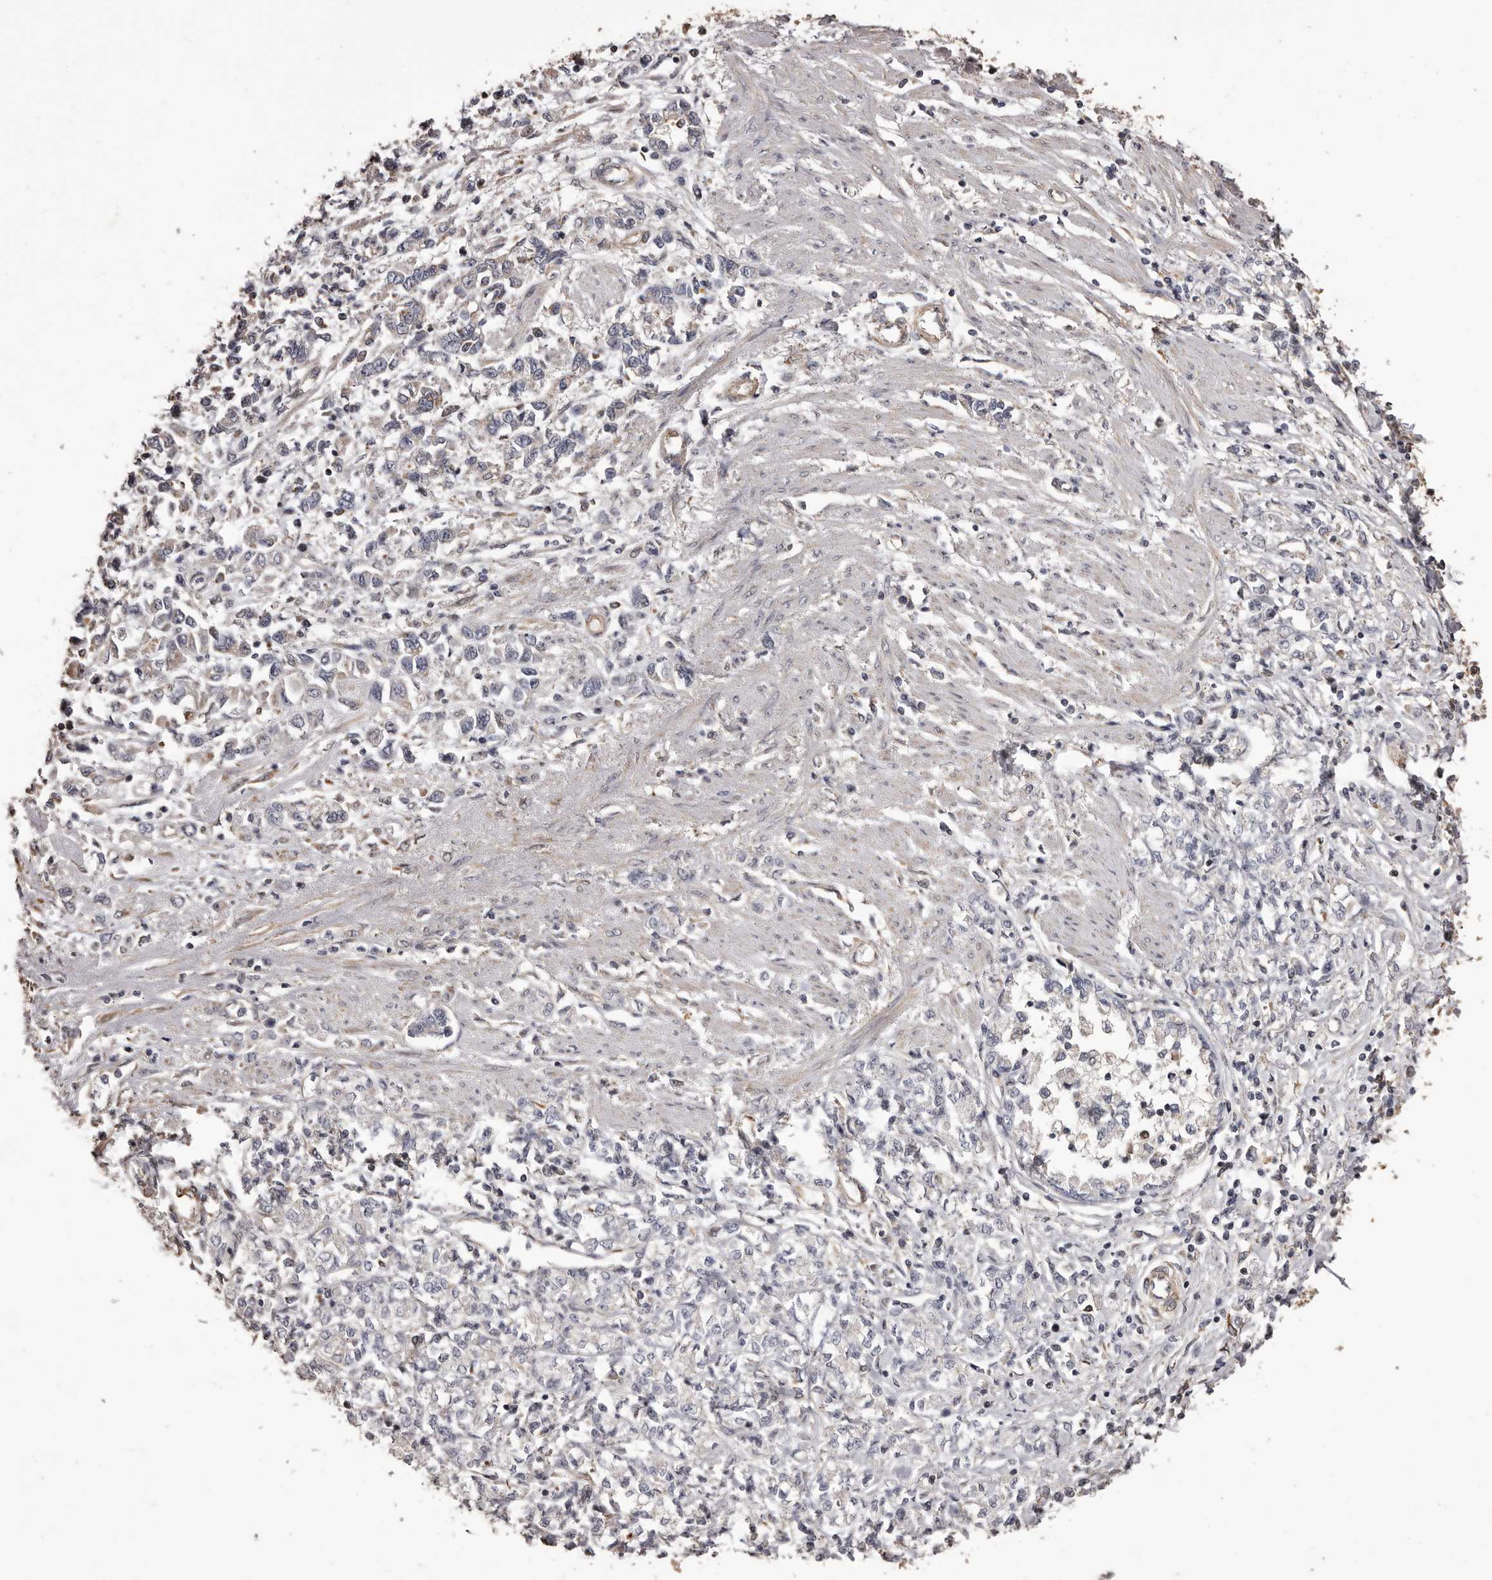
{"staining": {"intensity": "negative", "quantity": "none", "location": "none"}, "tissue": "stomach cancer", "cell_type": "Tumor cells", "image_type": "cancer", "snomed": [{"axis": "morphology", "description": "Adenocarcinoma, NOS"}, {"axis": "topography", "description": "Stomach"}], "caption": "DAB (3,3'-diaminobenzidine) immunohistochemical staining of human stomach cancer (adenocarcinoma) demonstrates no significant expression in tumor cells.", "gene": "ALPK1", "patient": {"sex": "female", "age": 76}}